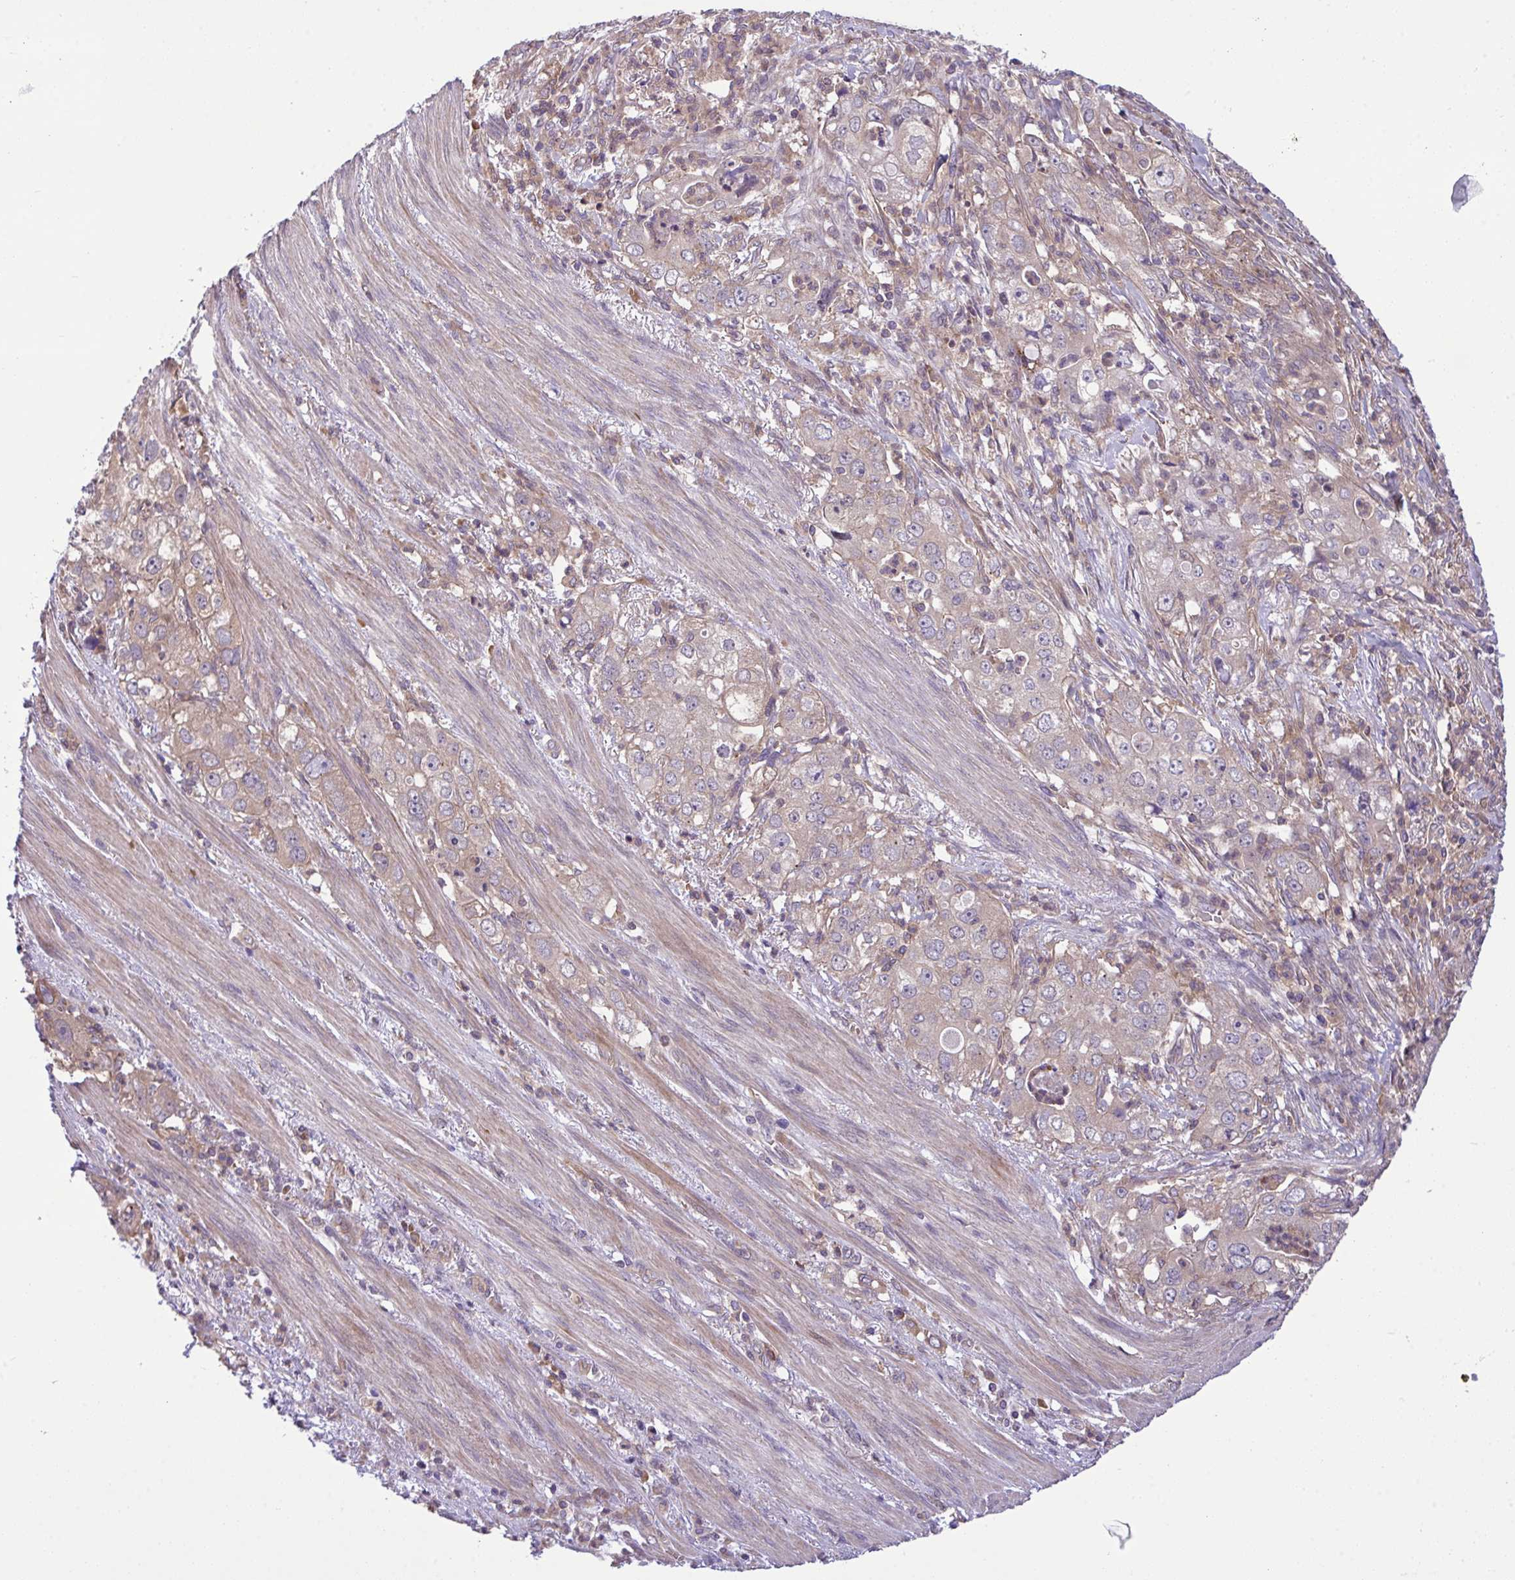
{"staining": {"intensity": "negative", "quantity": "none", "location": "none"}, "tissue": "stomach cancer", "cell_type": "Tumor cells", "image_type": "cancer", "snomed": [{"axis": "morphology", "description": "Adenocarcinoma, NOS"}, {"axis": "topography", "description": "Stomach, upper"}], "caption": "Stomach cancer was stained to show a protein in brown. There is no significant staining in tumor cells.", "gene": "GRB14", "patient": {"sex": "male", "age": 75}}